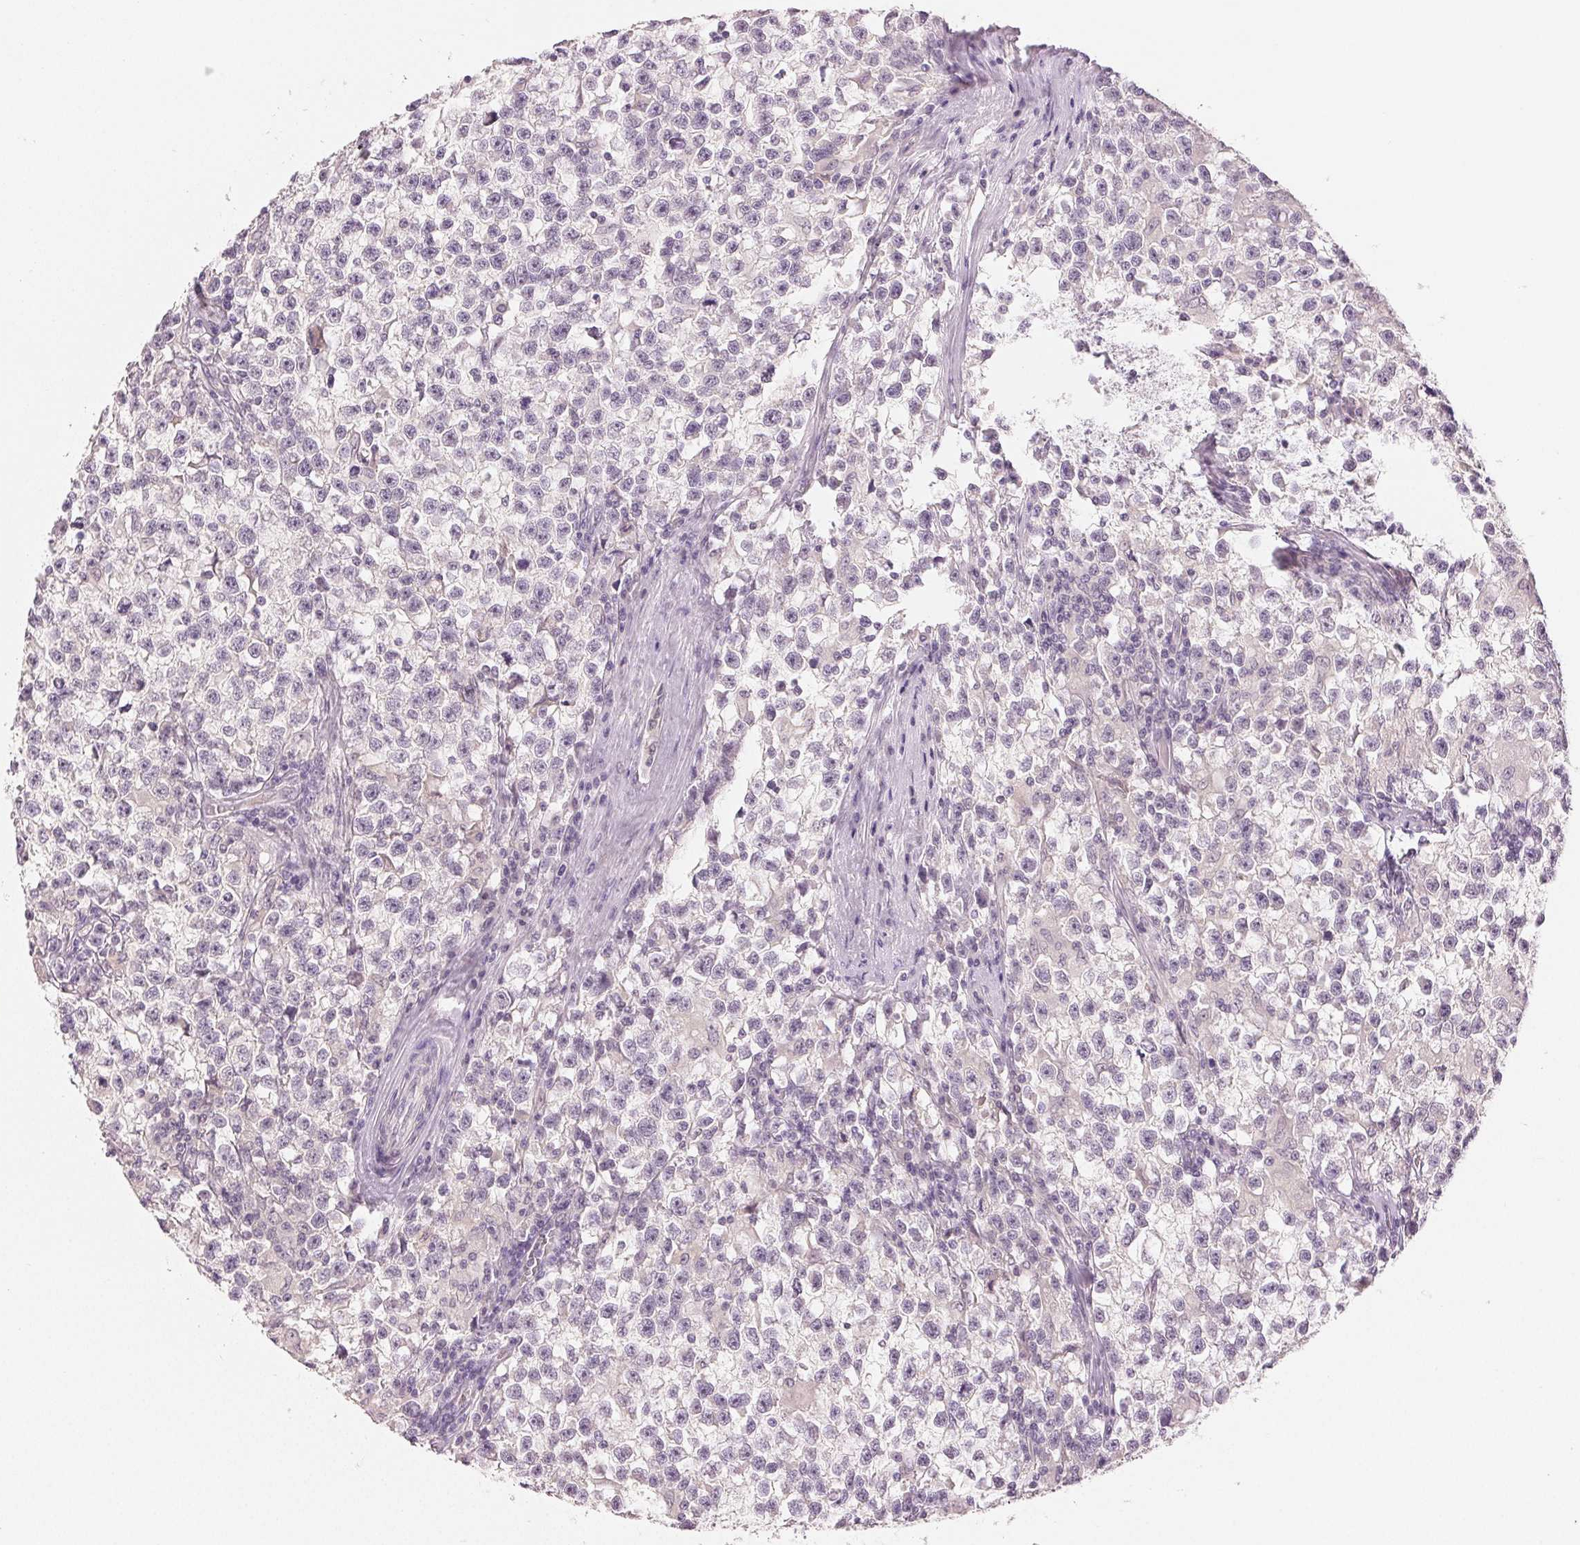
{"staining": {"intensity": "negative", "quantity": "none", "location": "none"}, "tissue": "testis cancer", "cell_type": "Tumor cells", "image_type": "cancer", "snomed": [{"axis": "morphology", "description": "Seminoma, NOS"}, {"axis": "topography", "description": "Testis"}], "caption": "Human seminoma (testis) stained for a protein using immunohistochemistry (IHC) demonstrates no staining in tumor cells.", "gene": "MAP1LC3A", "patient": {"sex": "male", "age": 31}}